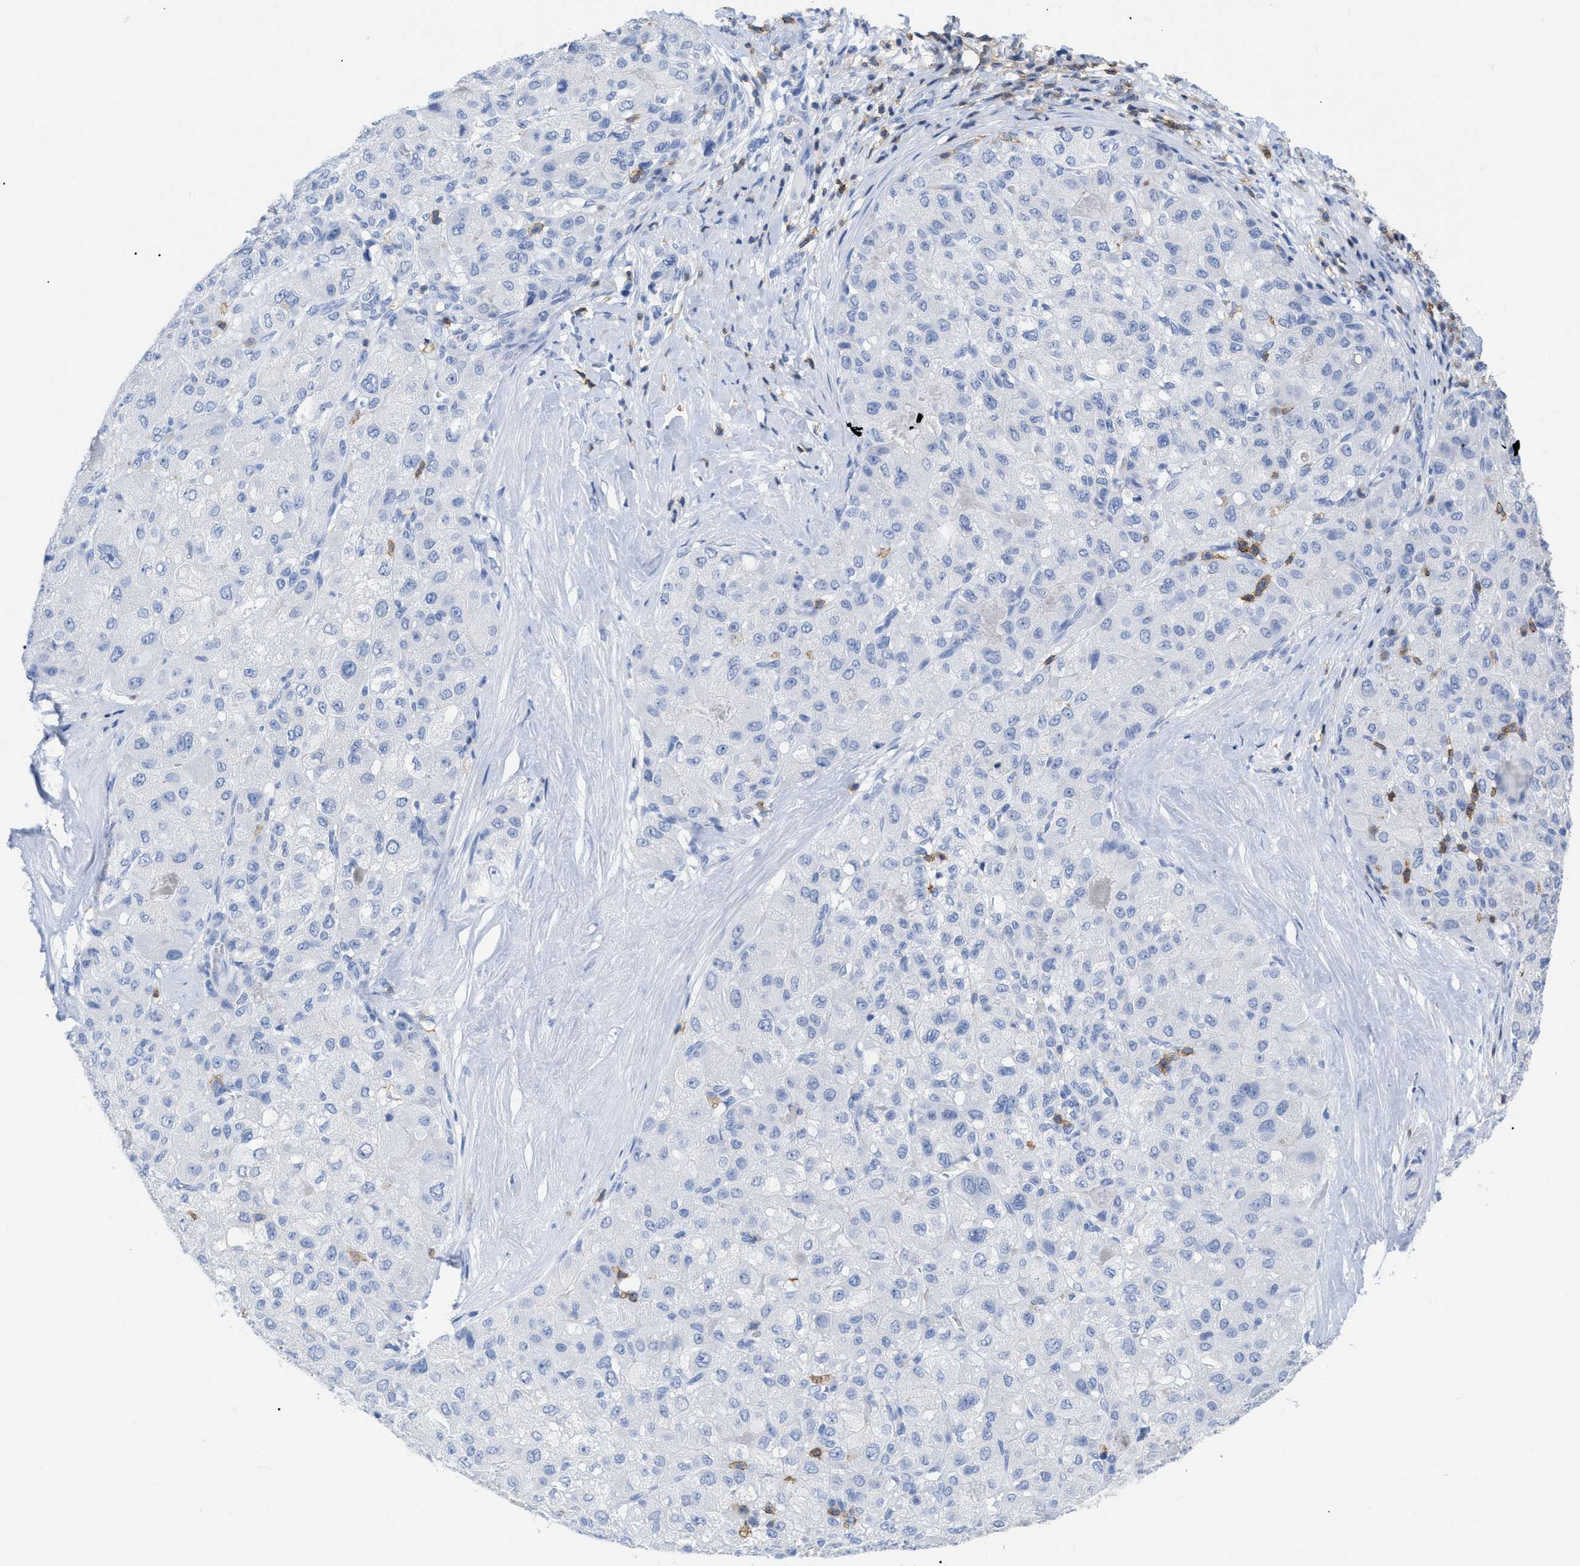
{"staining": {"intensity": "negative", "quantity": "none", "location": "none"}, "tissue": "liver cancer", "cell_type": "Tumor cells", "image_type": "cancer", "snomed": [{"axis": "morphology", "description": "Carcinoma, Hepatocellular, NOS"}, {"axis": "topography", "description": "Liver"}], "caption": "Liver cancer stained for a protein using IHC displays no staining tumor cells.", "gene": "CD5", "patient": {"sex": "male", "age": 80}}